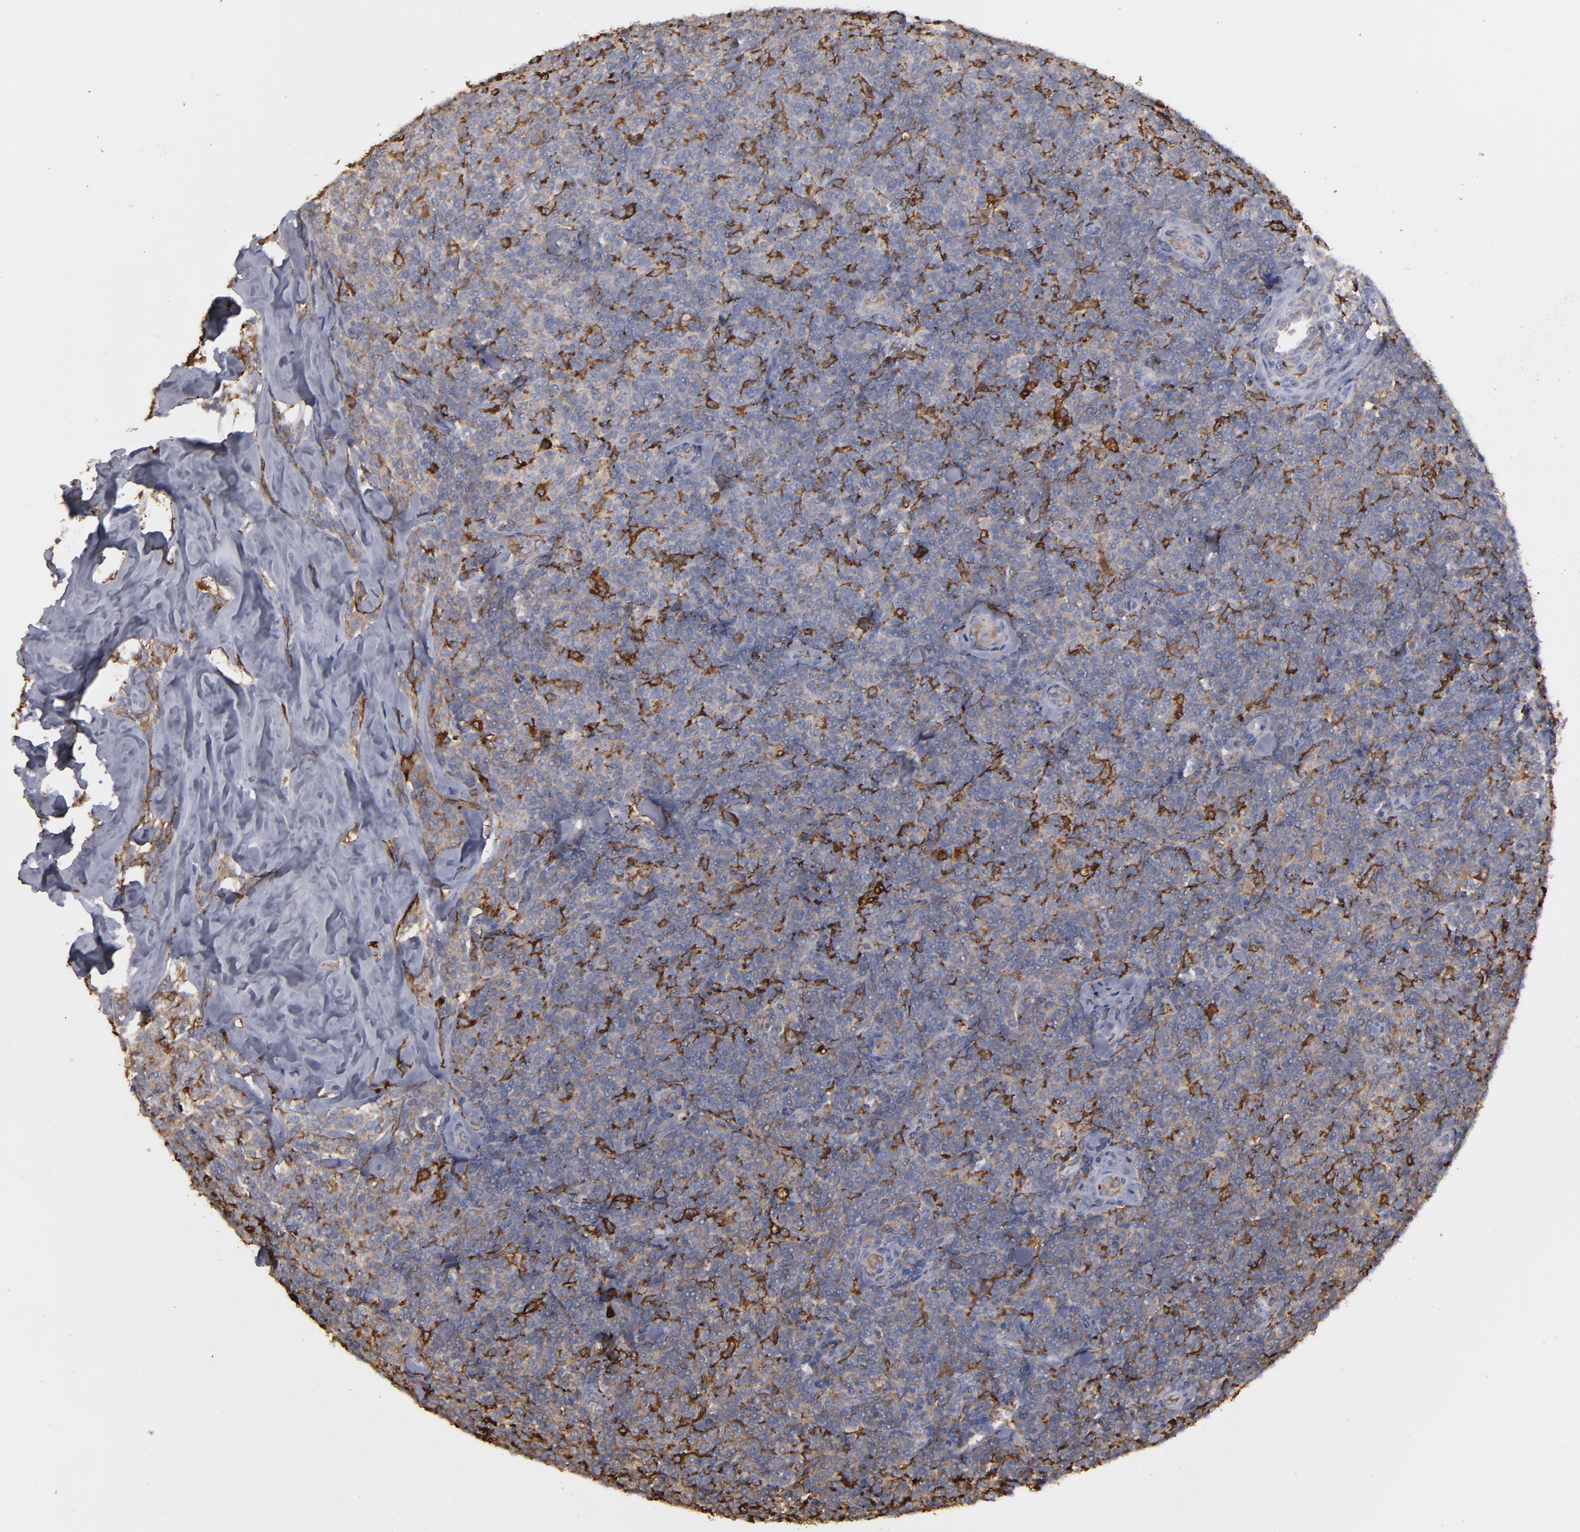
{"staining": {"intensity": "moderate", "quantity": "25%-75%", "location": "cytoplasmic/membranous"}, "tissue": "lymphoma", "cell_type": "Tumor cells", "image_type": "cancer", "snomed": [{"axis": "morphology", "description": "Malignant lymphoma, non-Hodgkin's type, Low grade"}, {"axis": "topography", "description": "Lymph node"}], "caption": "About 25%-75% of tumor cells in human lymphoma exhibit moderate cytoplasmic/membranous protein positivity as visualized by brown immunohistochemical staining.", "gene": "ODC1", "patient": {"sex": "female", "age": 56}}